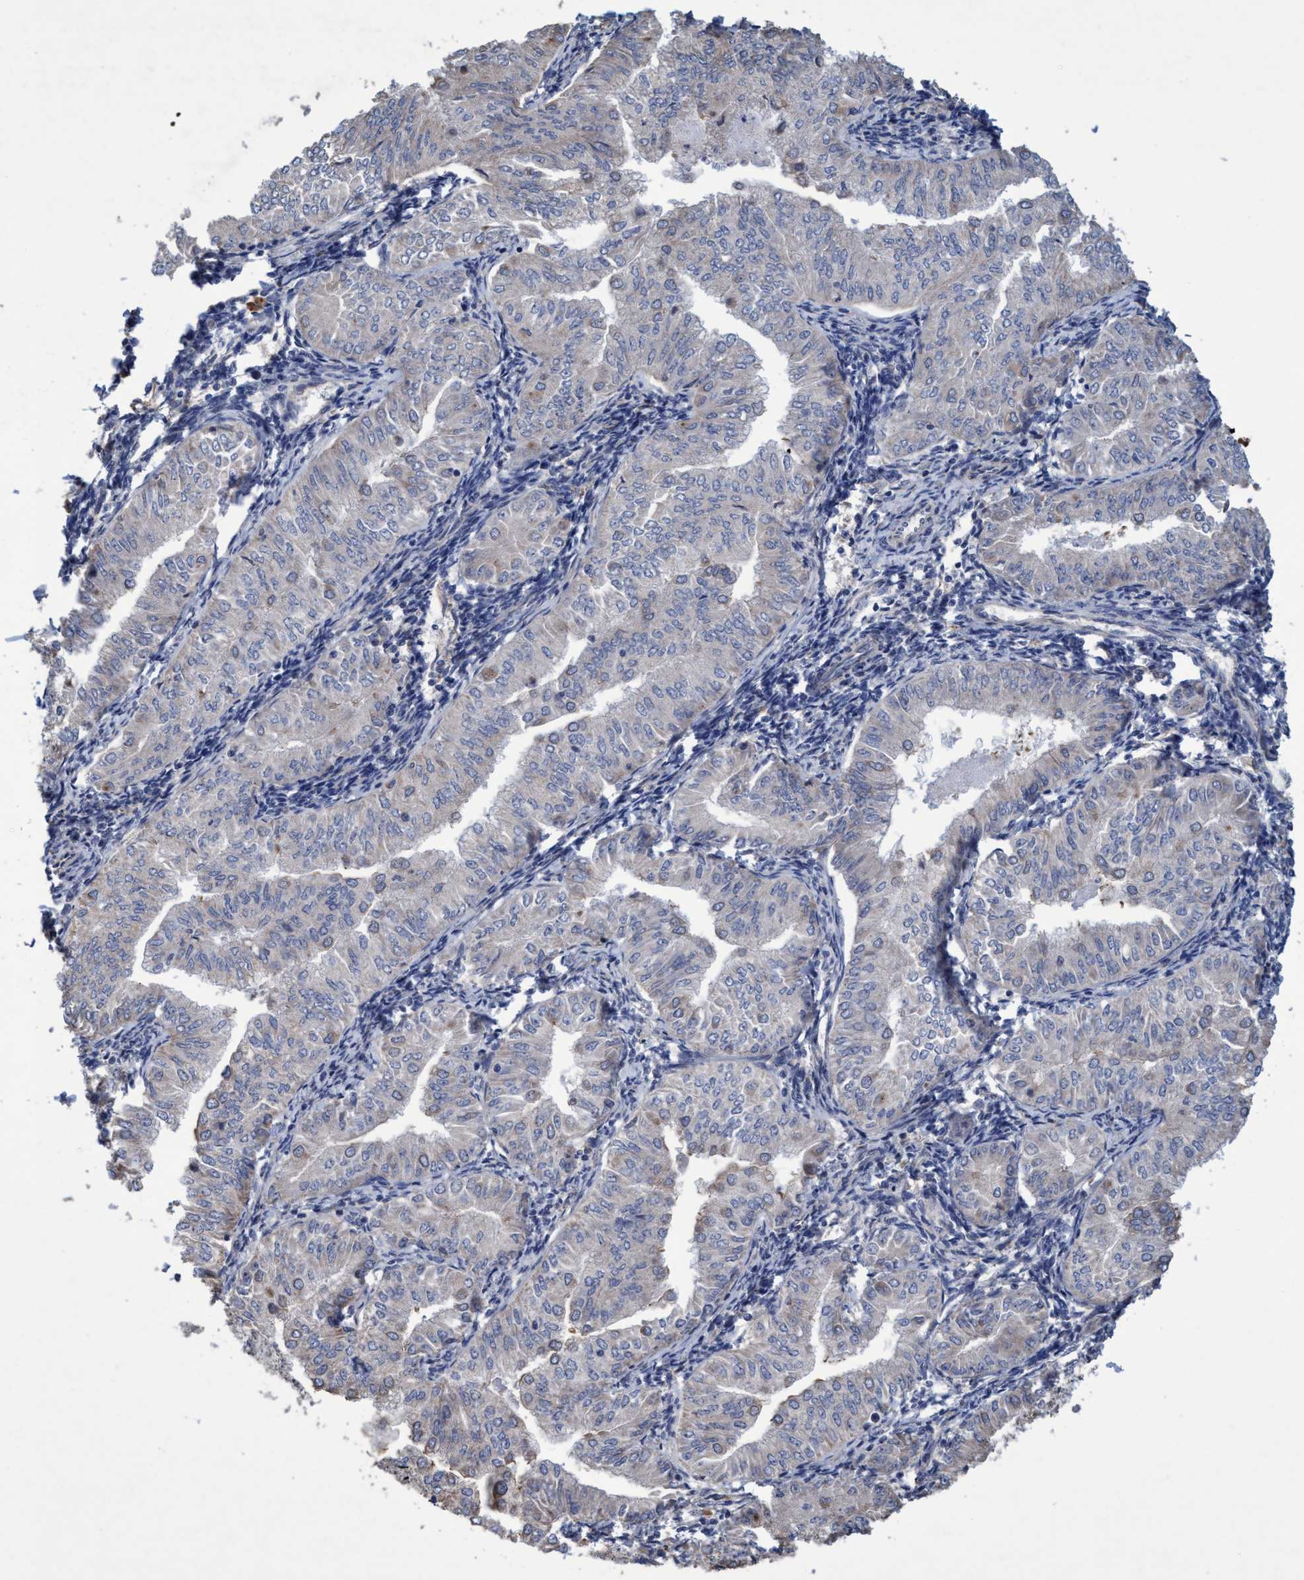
{"staining": {"intensity": "weak", "quantity": "<25%", "location": "cytoplasmic/membranous"}, "tissue": "endometrial cancer", "cell_type": "Tumor cells", "image_type": "cancer", "snomed": [{"axis": "morphology", "description": "Normal tissue, NOS"}, {"axis": "morphology", "description": "Adenocarcinoma, NOS"}, {"axis": "topography", "description": "Endometrium"}], "caption": "Tumor cells are negative for protein expression in human adenocarcinoma (endometrial).", "gene": "BICD2", "patient": {"sex": "female", "age": 53}}